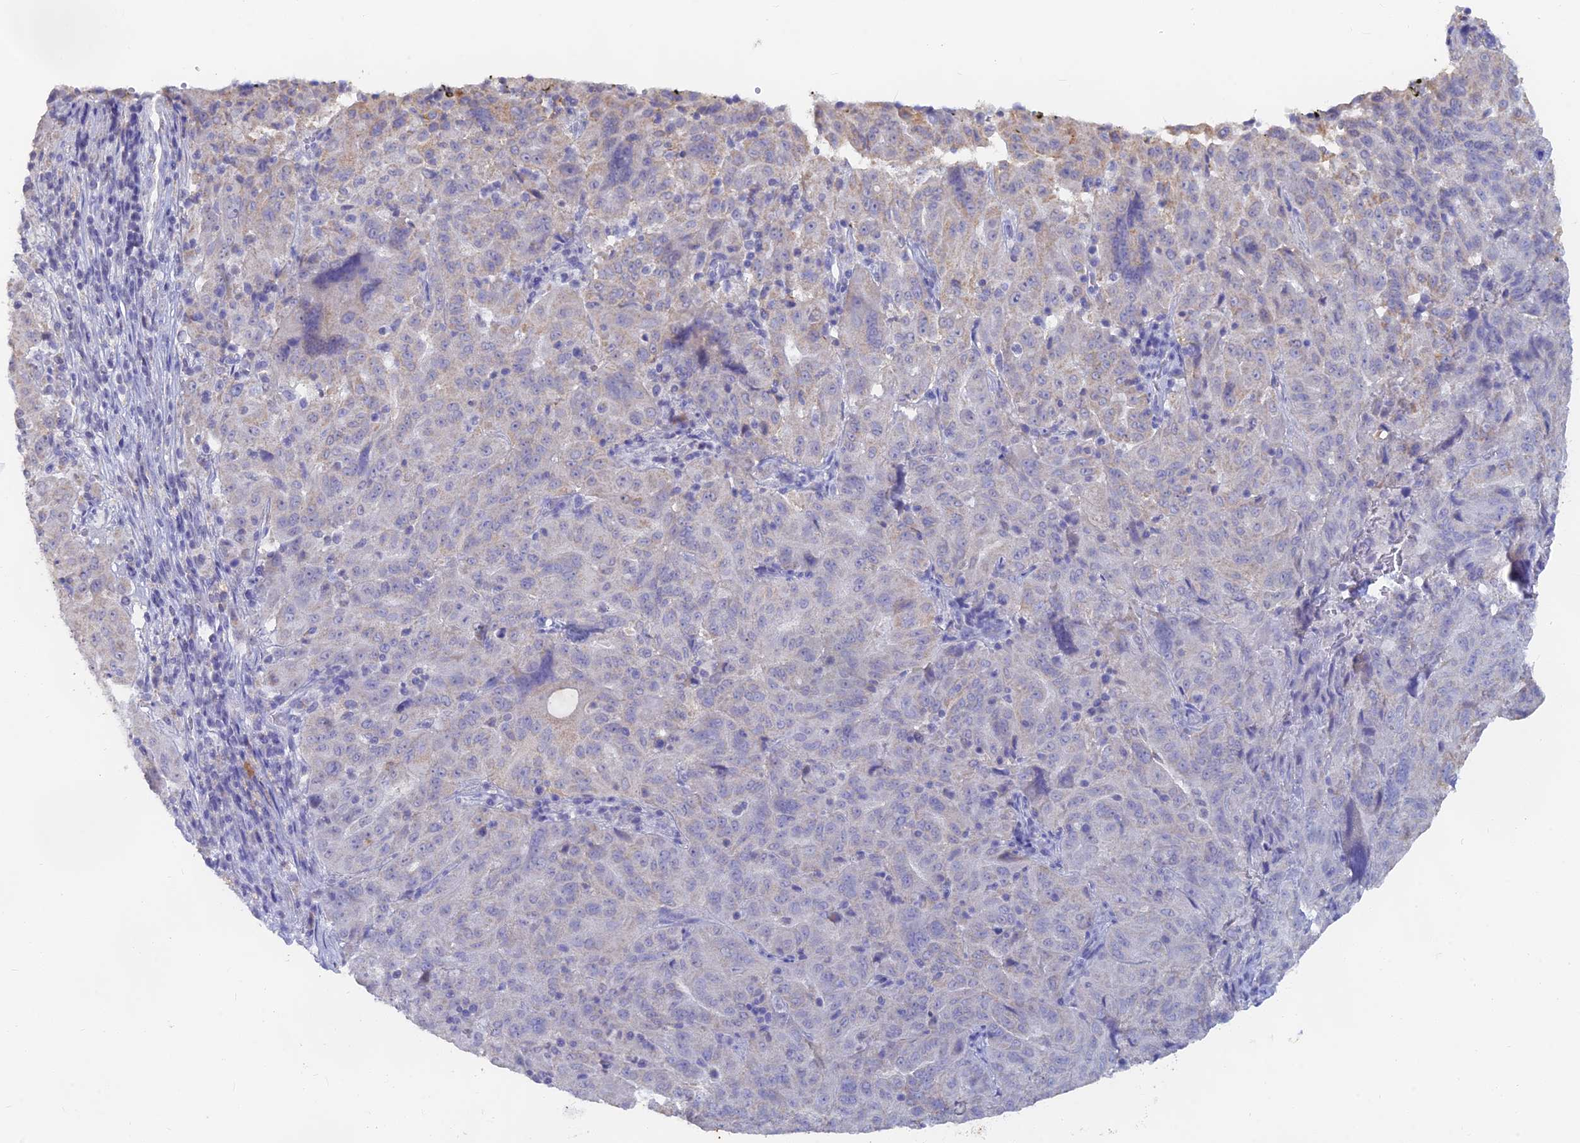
{"staining": {"intensity": "negative", "quantity": "none", "location": "none"}, "tissue": "pancreatic cancer", "cell_type": "Tumor cells", "image_type": "cancer", "snomed": [{"axis": "morphology", "description": "Adenocarcinoma, NOS"}, {"axis": "topography", "description": "Pancreas"}], "caption": "An image of adenocarcinoma (pancreatic) stained for a protein exhibits no brown staining in tumor cells.", "gene": "LRIF1", "patient": {"sex": "male", "age": 63}}